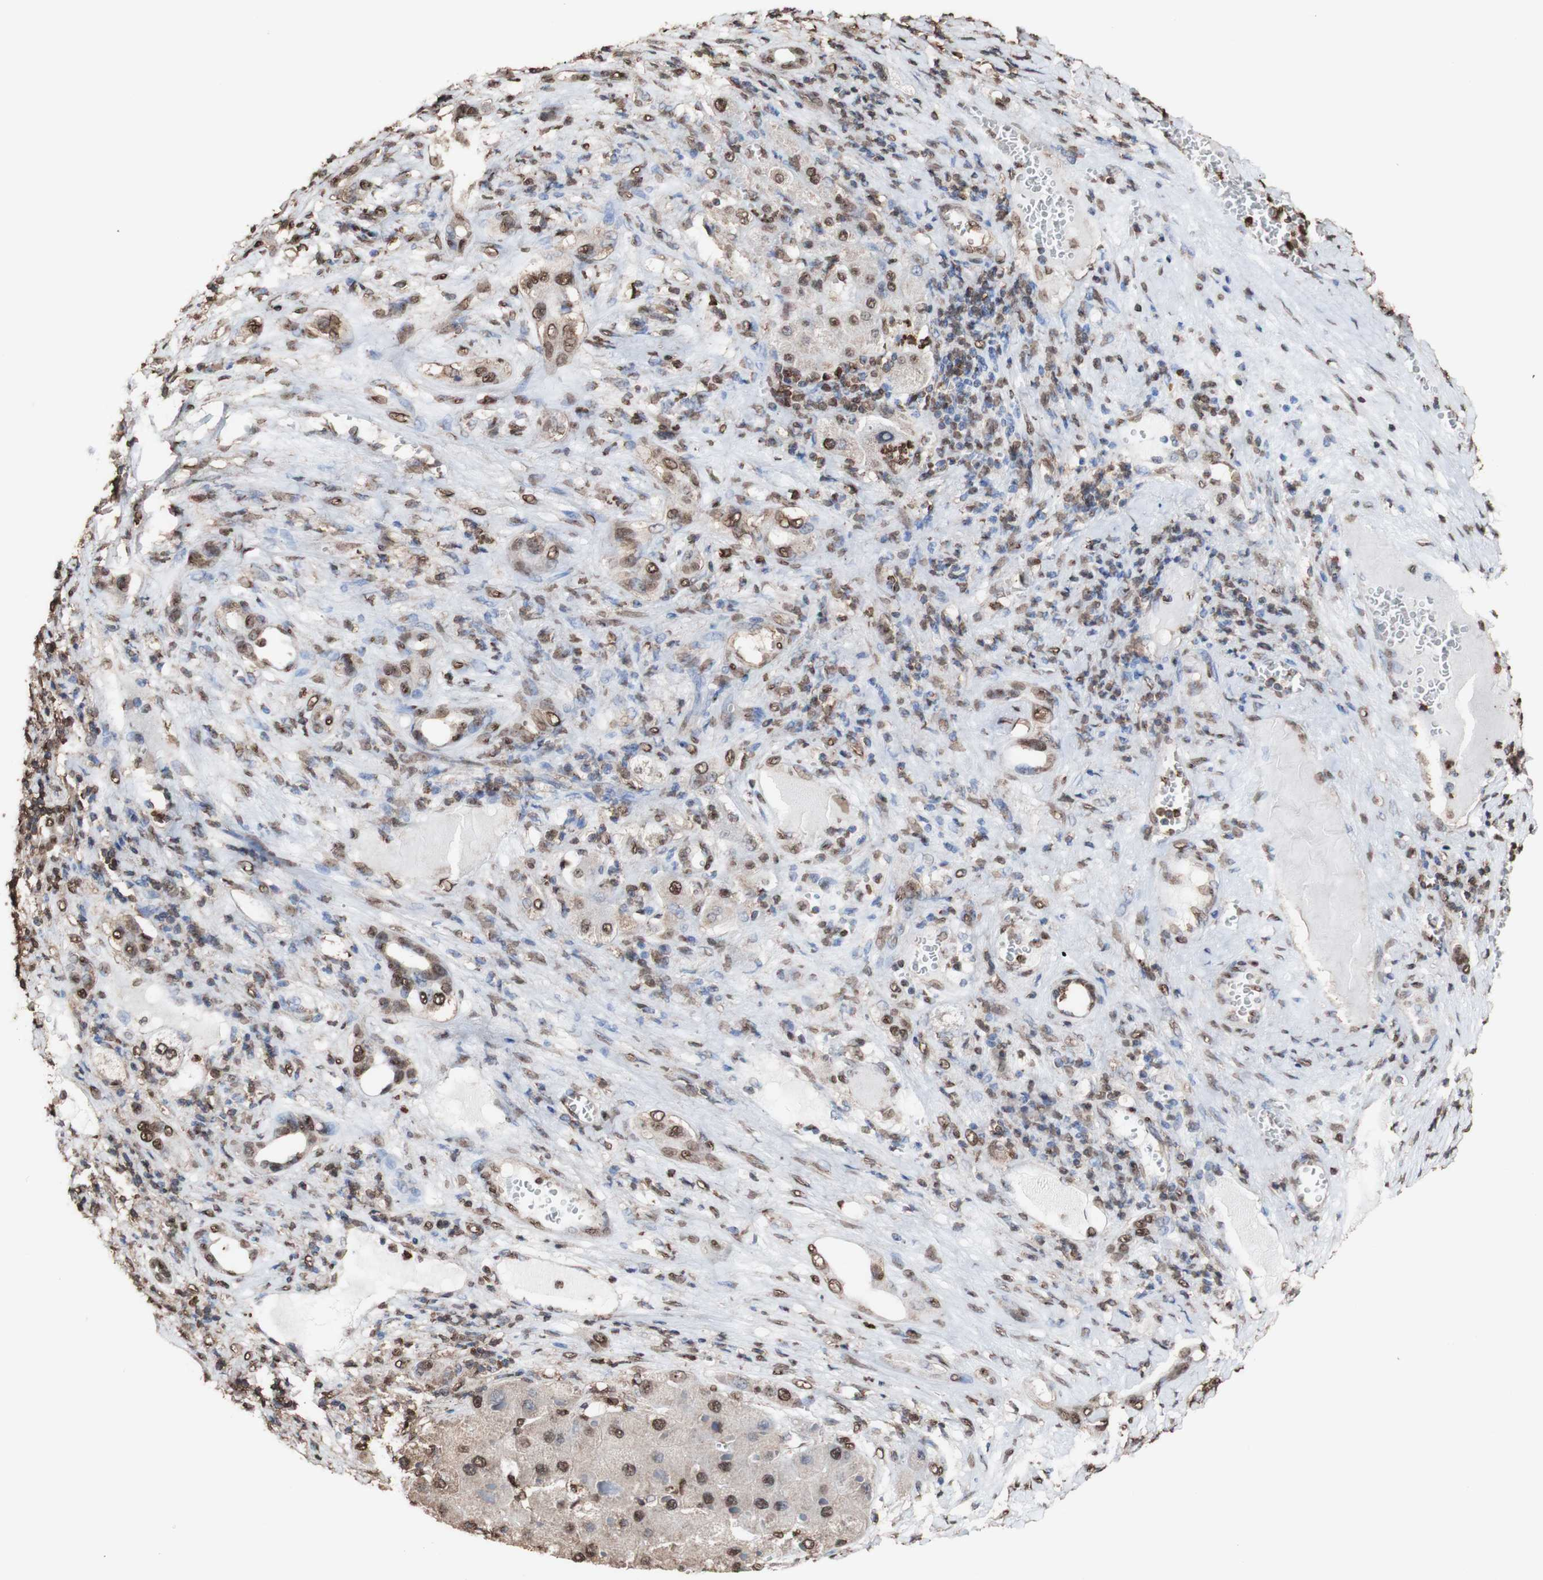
{"staining": {"intensity": "strong", "quantity": ">75%", "location": "cytoplasmic/membranous,nuclear"}, "tissue": "liver cancer", "cell_type": "Tumor cells", "image_type": "cancer", "snomed": [{"axis": "morphology", "description": "Carcinoma, Hepatocellular, NOS"}, {"axis": "topography", "description": "Liver"}], "caption": "The image reveals immunohistochemical staining of hepatocellular carcinoma (liver). There is strong cytoplasmic/membranous and nuclear expression is identified in about >75% of tumor cells.", "gene": "PIDD1", "patient": {"sex": "female", "age": 73}}